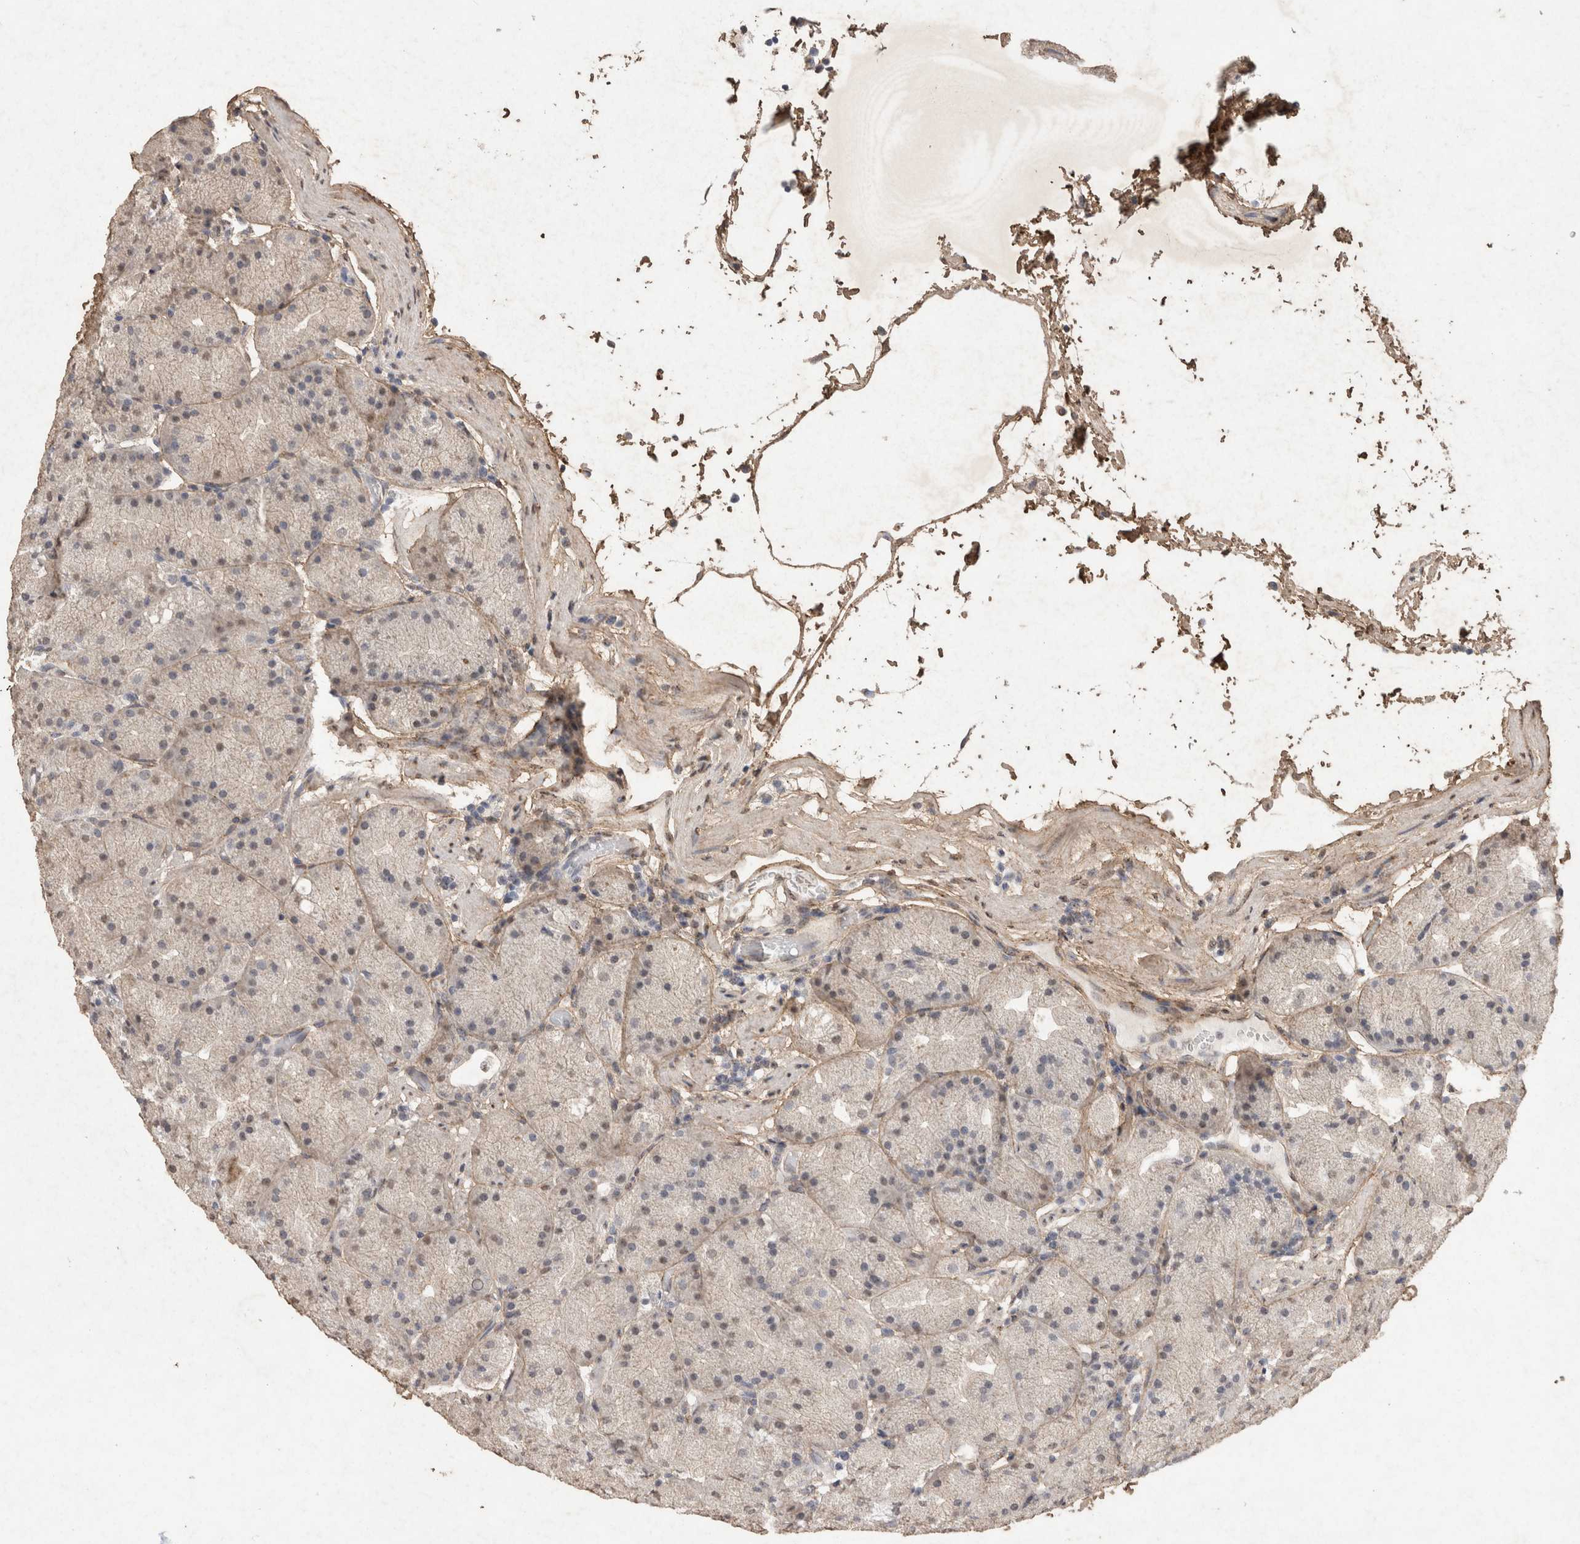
{"staining": {"intensity": "negative", "quantity": "none", "location": "none"}, "tissue": "stomach", "cell_type": "Glandular cells", "image_type": "normal", "snomed": [{"axis": "morphology", "description": "Normal tissue, NOS"}, {"axis": "topography", "description": "Stomach, upper"}, {"axis": "topography", "description": "Stomach"}], "caption": "DAB immunohistochemical staining of unremarkable stomach exhibits no significant expression in glandular cells.", "gene": "C1QTNF5", "patient": {"sex": "male", "age": 48}}